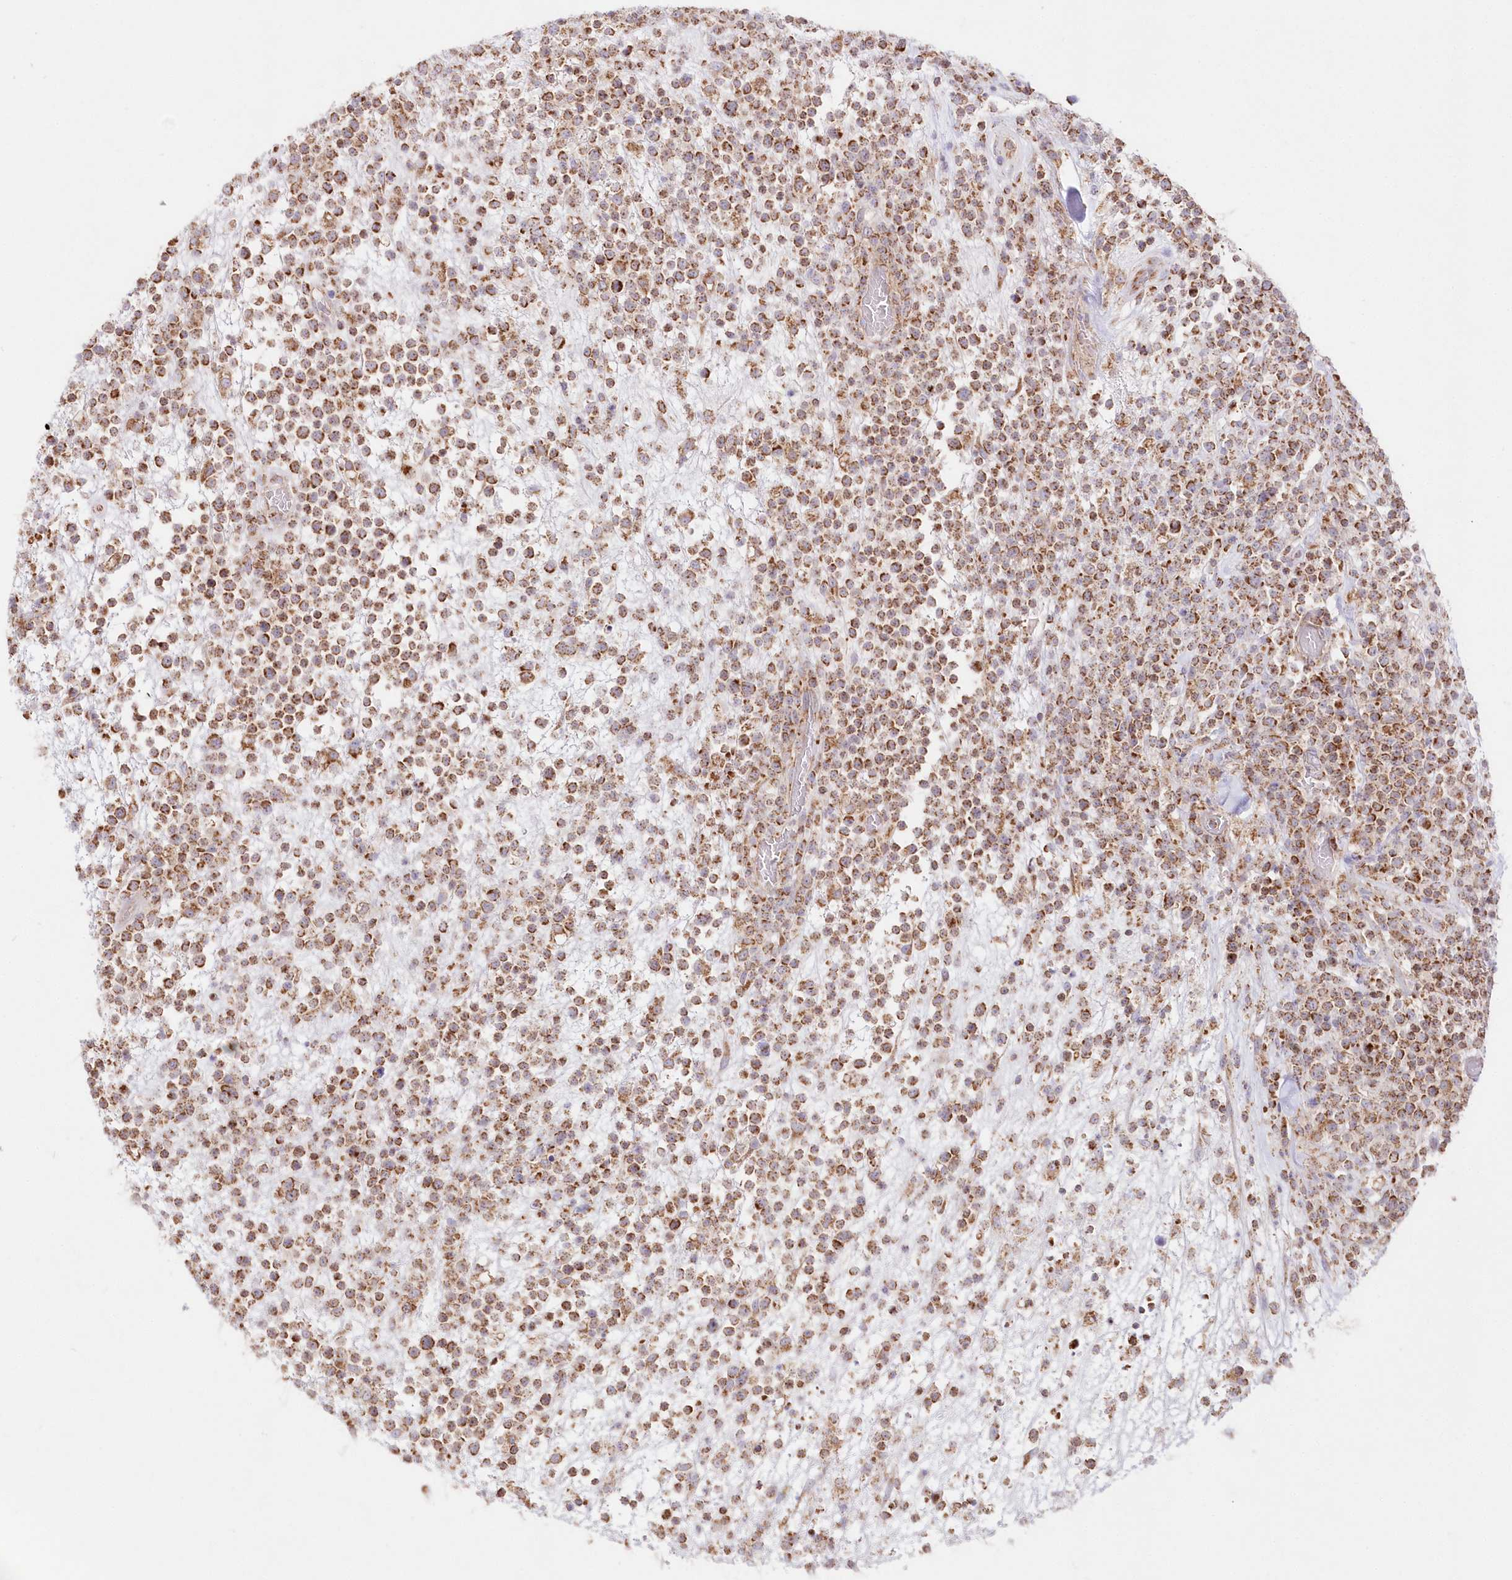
{"staining": {"intensity": "moderate", "quantity": ">75%", "location": "cytoplasmic/membranous"}, "tissue": "lymphoma", "cell_type": "Tumor cells", "image_type": "cancer", "snomed": [{"axis": "morphology", "description": "Malignant lymphoma, non-Hodgkin's type, High grade"}, {"axis": "topography", "description": "Colon"}], "caption": "Immunohistochemistry histopathology image of lymphoma stained for a protein (brown), which displays medium levels of moderate cytoplasmic/membranous expression in approximately >75% of tumor cells.", "gene": "DNA2", "patient": {"sex": "female", "age": 53}}